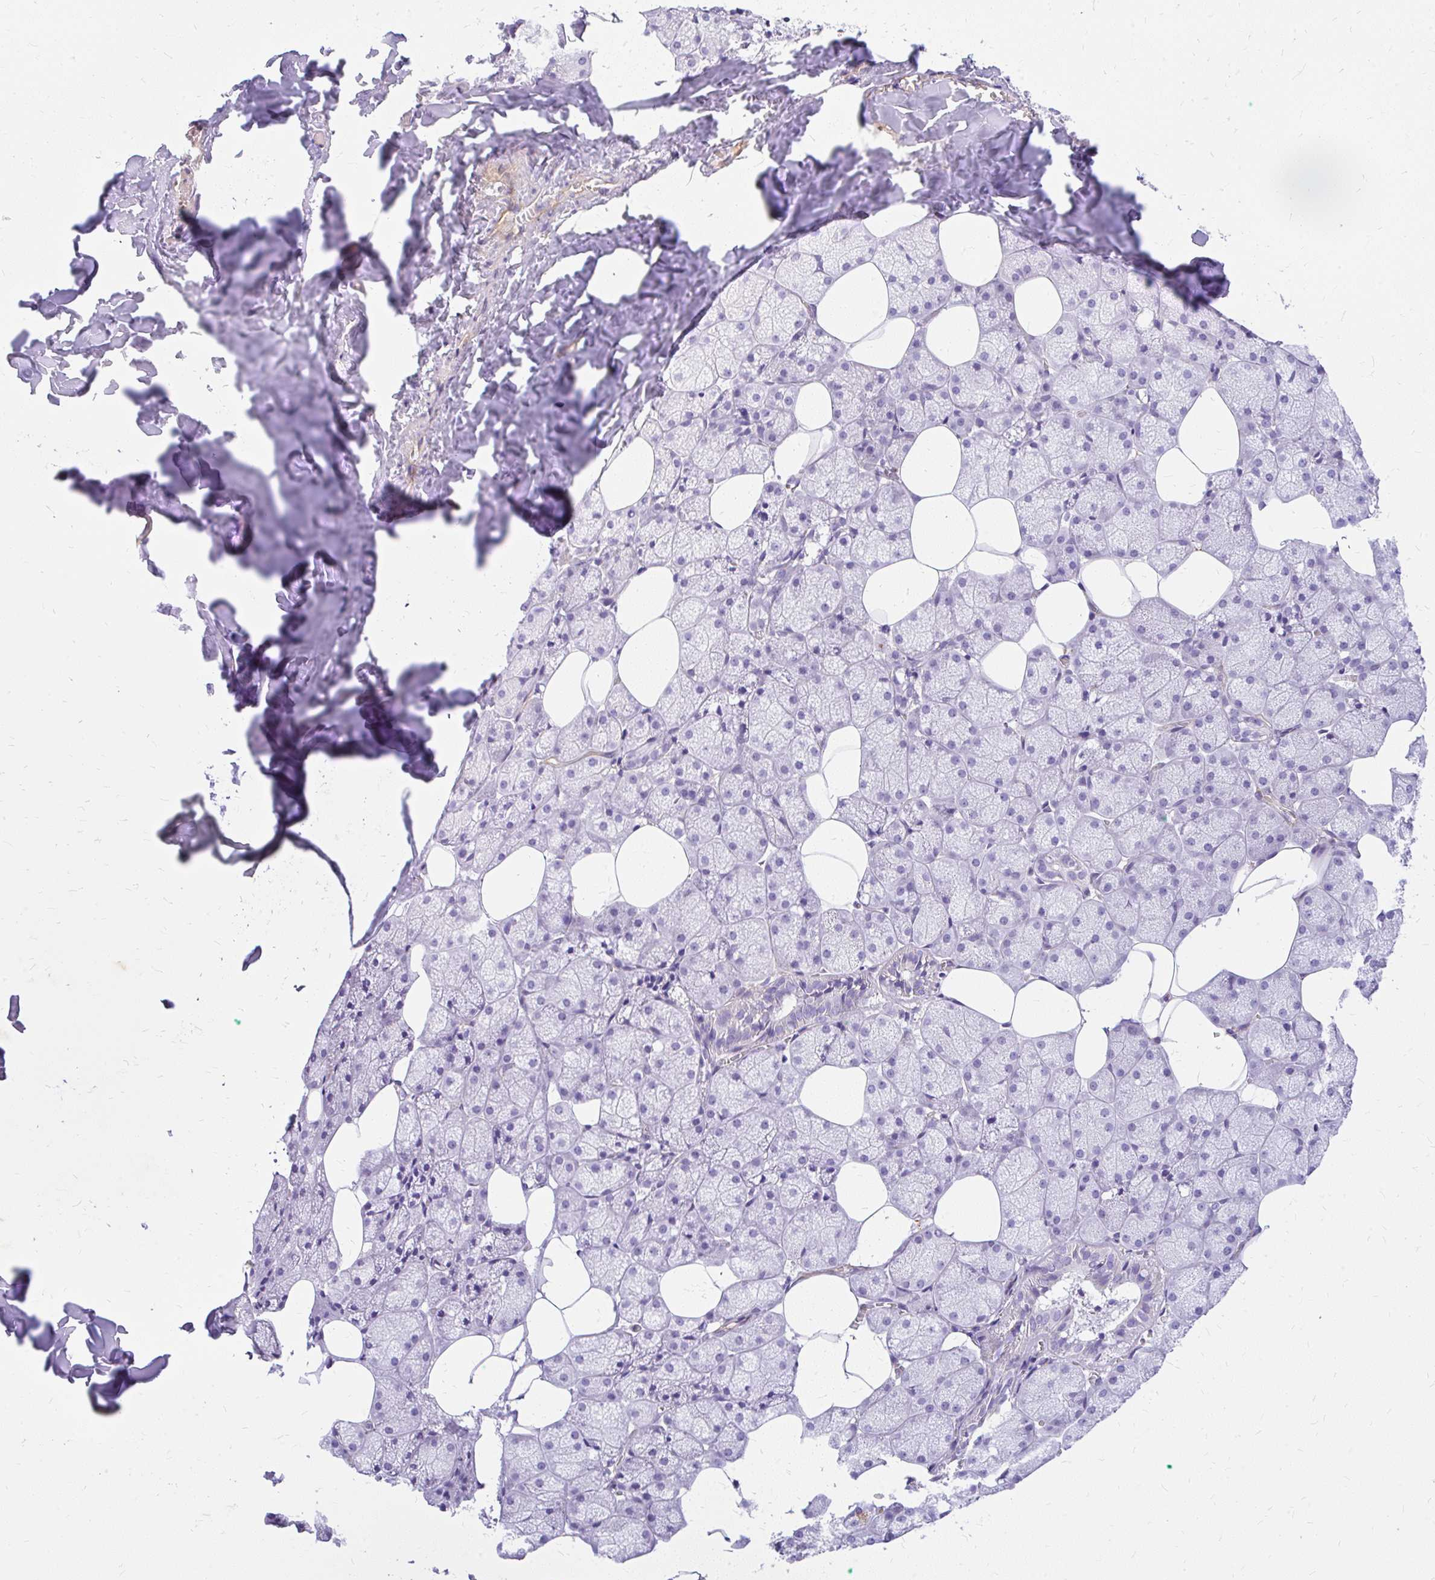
{"staining": {"intensity": "negative", "quantity": "none", "location": "none"}, "tissue": "salivary gland", "cell_type": "Glandular cells", "image_type": "normal", "snomed": [{"axis": "morphology", "description": "Normal tissue, NOS"}, {"axis": "topography", "description": "Salivary gland"}, {"axis": "topography", "description": "Peripheral nerve tissue"}], "caption": "There is no significant staining in glandular cells of salivary gland.", "gene": "FAM83C", "patient": {"sex": "male", "age": 38}}